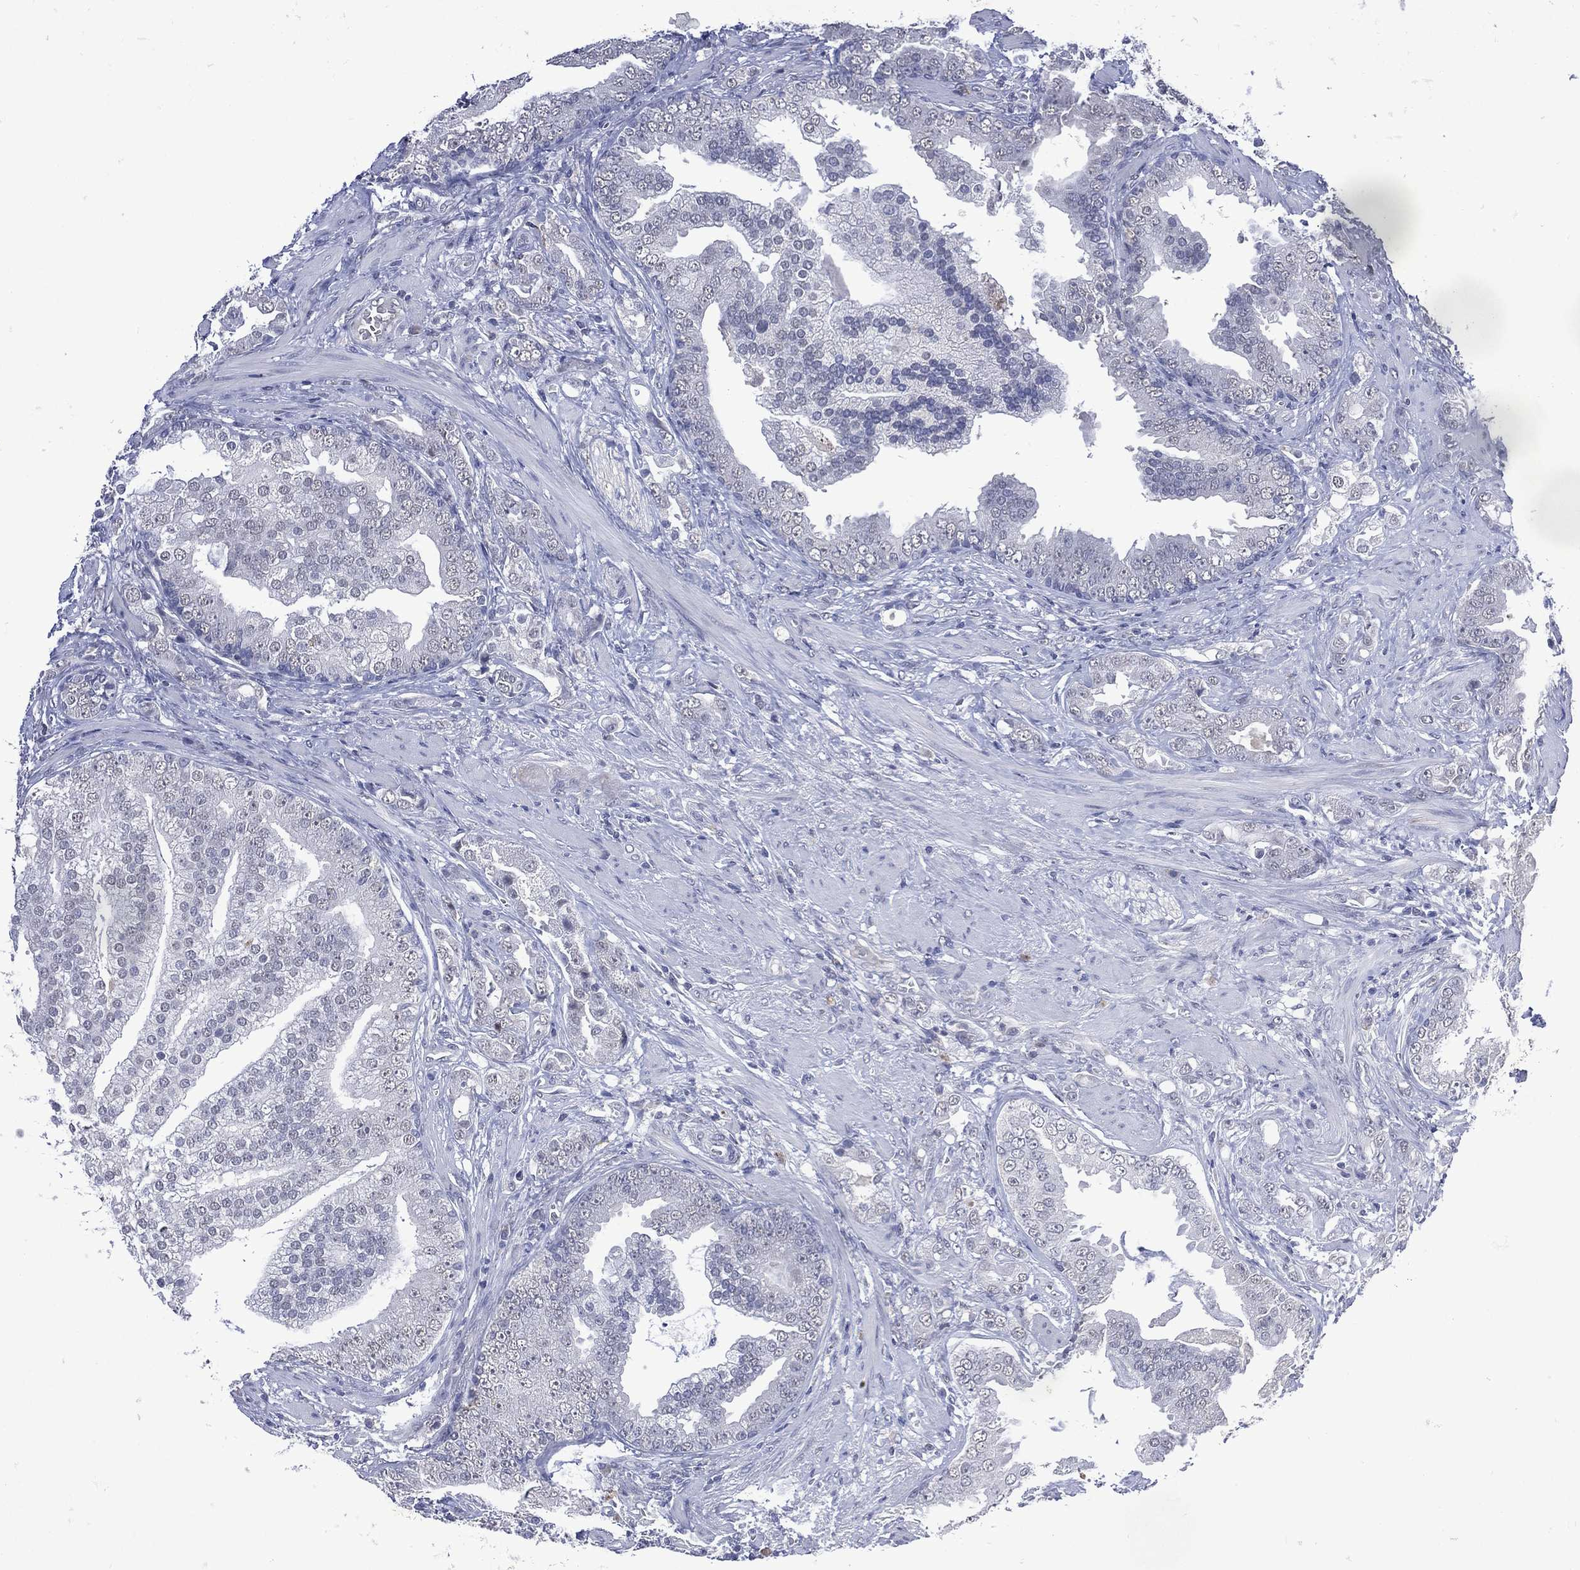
{"staining": {"intensity": "negative", "quantity": "none", "location": "none"}, "tissue": "prostate cancer", "cell_type": "Tumor cells", "image_type": "cancer", "snomed": [{"axis": "morphology", "description": "Adenocarcinoma, NOS"}, {"axis": "topography", "description": "Prostate"}], "caption": "An immunohistochemistry micrograph of adenocarcinoma (prostate) is shown. There is no staining in tumor cells of adenocarcinoma (prostate). (Immunohistochemistry (ihc), brightfield microscopy, high magnification).", "gene": "ASB10", "patient": {"sex": "male", "age": 57}}